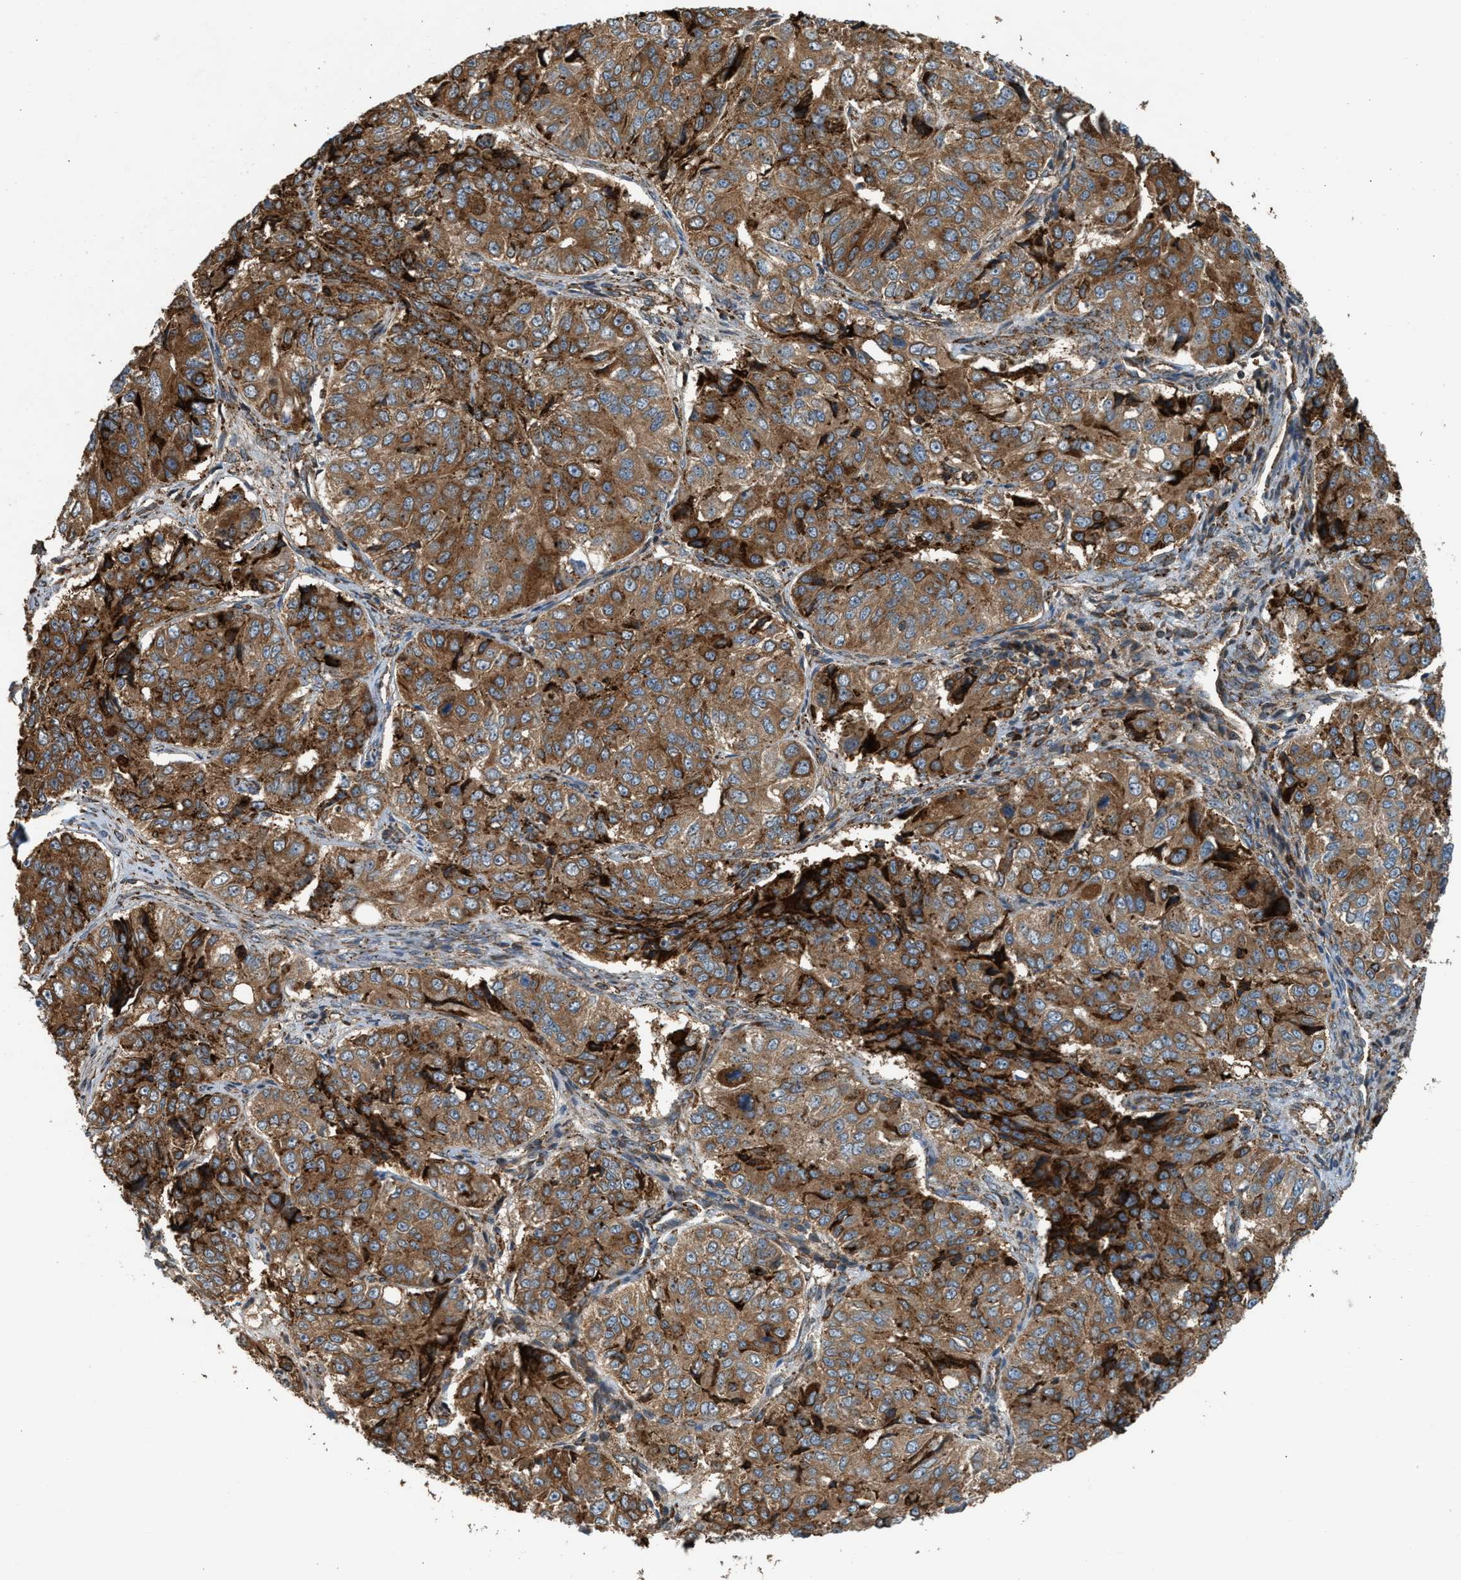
{"staining": {"intensity": "strong", "quantity": ">75%", "location": "cytoplasmic/membranous"}, "tissue": "ovarian cancer", "cell_type": "Tumor cells", "image_type": "cancer", "snomed": [{"axis": "morphology", "description": "Carcinoma, endometroid"}, {"axis": "topography", "description": "Ovary"}], "caption": "Brown immunohistochemical staining in endometroid carcinoma (ovarian) shows strong cytoplasmic/membranous positivity in approximately >75% of tumor cells.", "gene": "BAIAP2L1", "patient": {"sex": "female", "age": 51}}